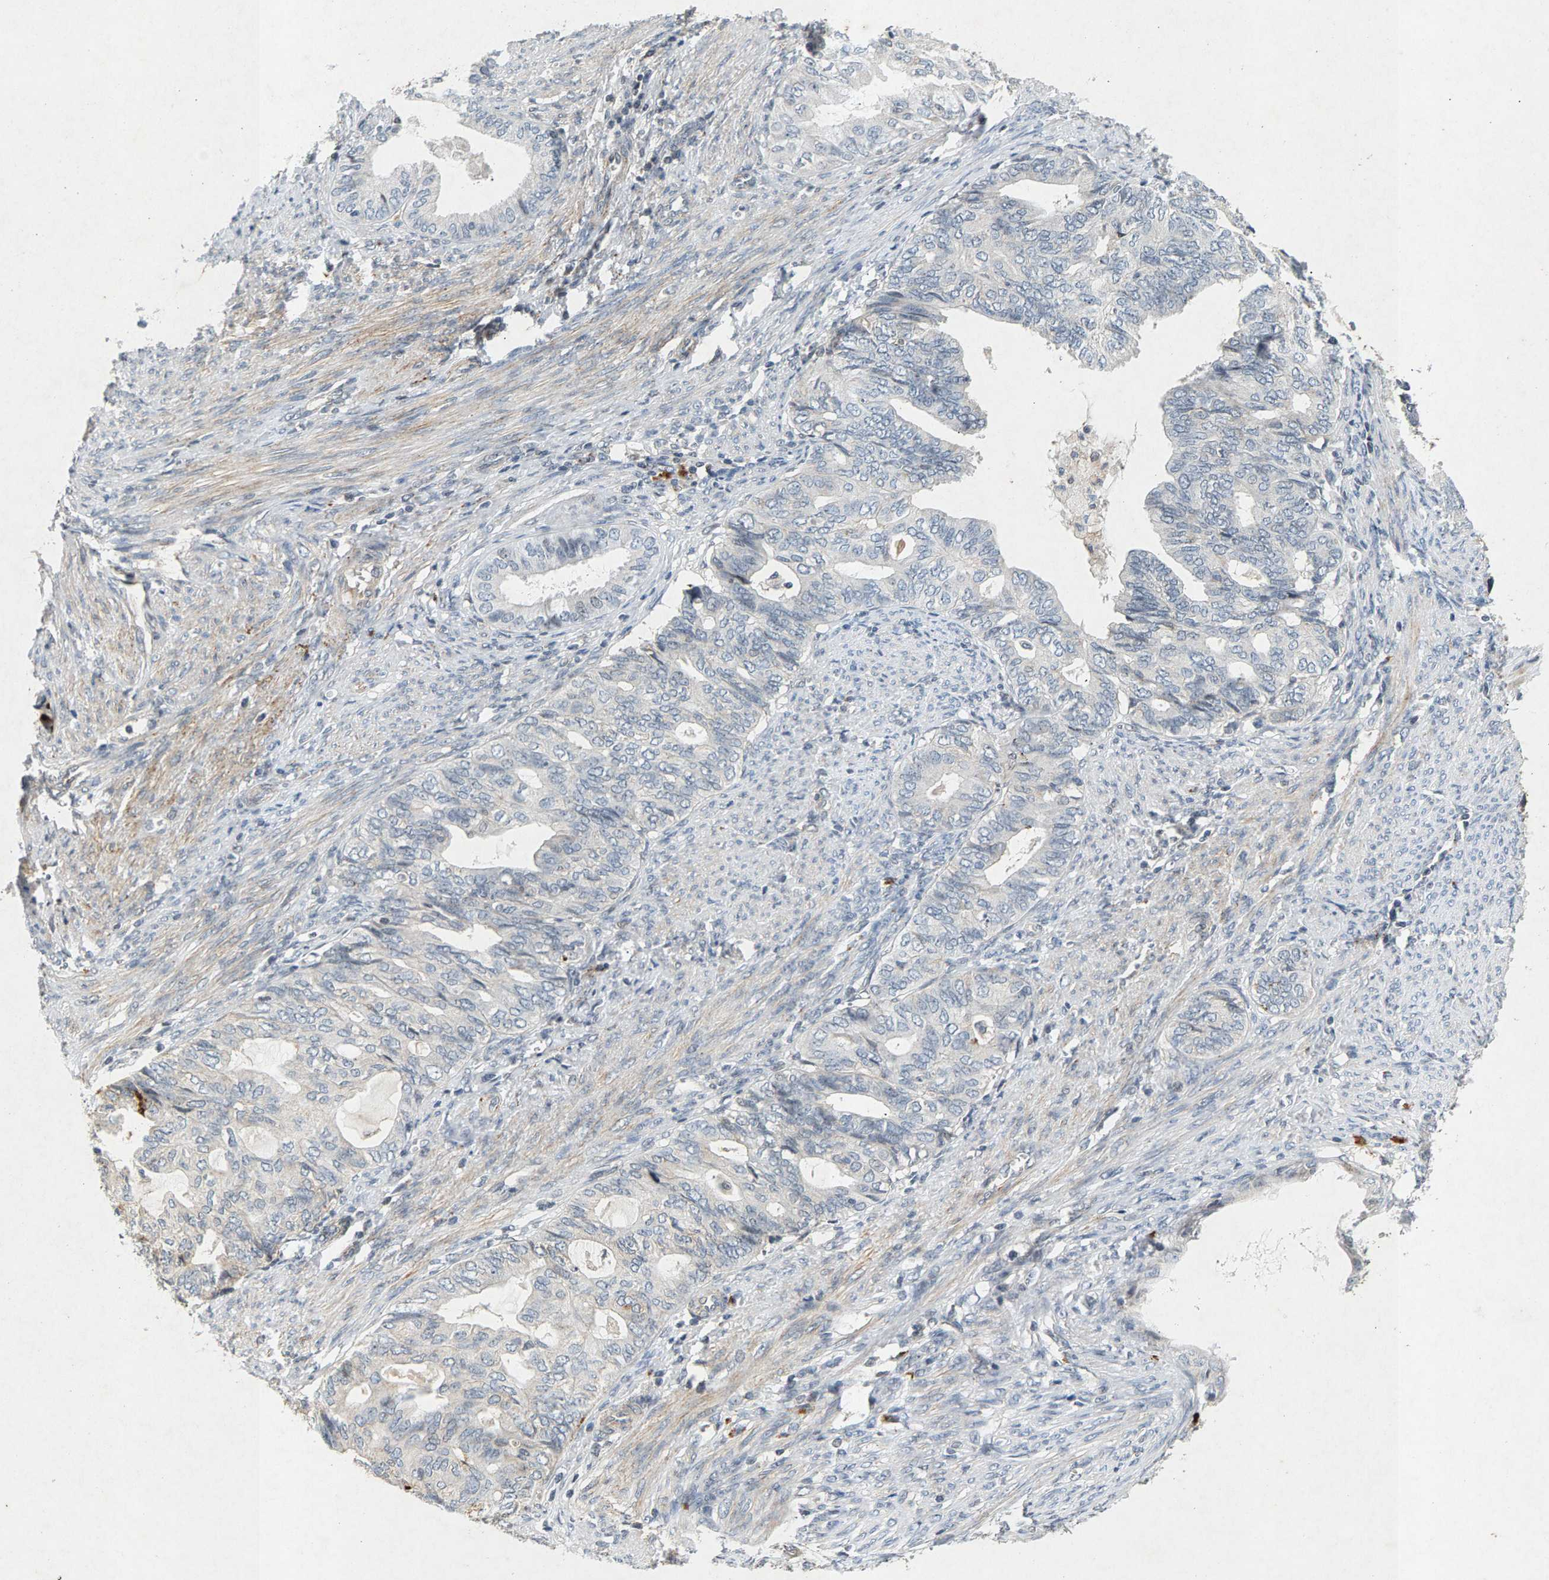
{"staining": {"intensity": "moderate", "quantity": "<25%", "location": "cytoplasmic/membranous"}, "tissue": "endometrial cancer", "cell_type": "Tumor cells", "image_type": "cancer", "snomed": [{"axis": "morphology", "description": "Adenocarcinoma, NOS"}, {"axis": "topography", "description": "Endometrium"}], "caption": "Protein expression analysis of endometrial cancer displays moderate cytoplasmic/membranous staining in about <25% of tumor cells.", "gene": "ZPR1", "patient": {"sex": "female", "age": 86}}